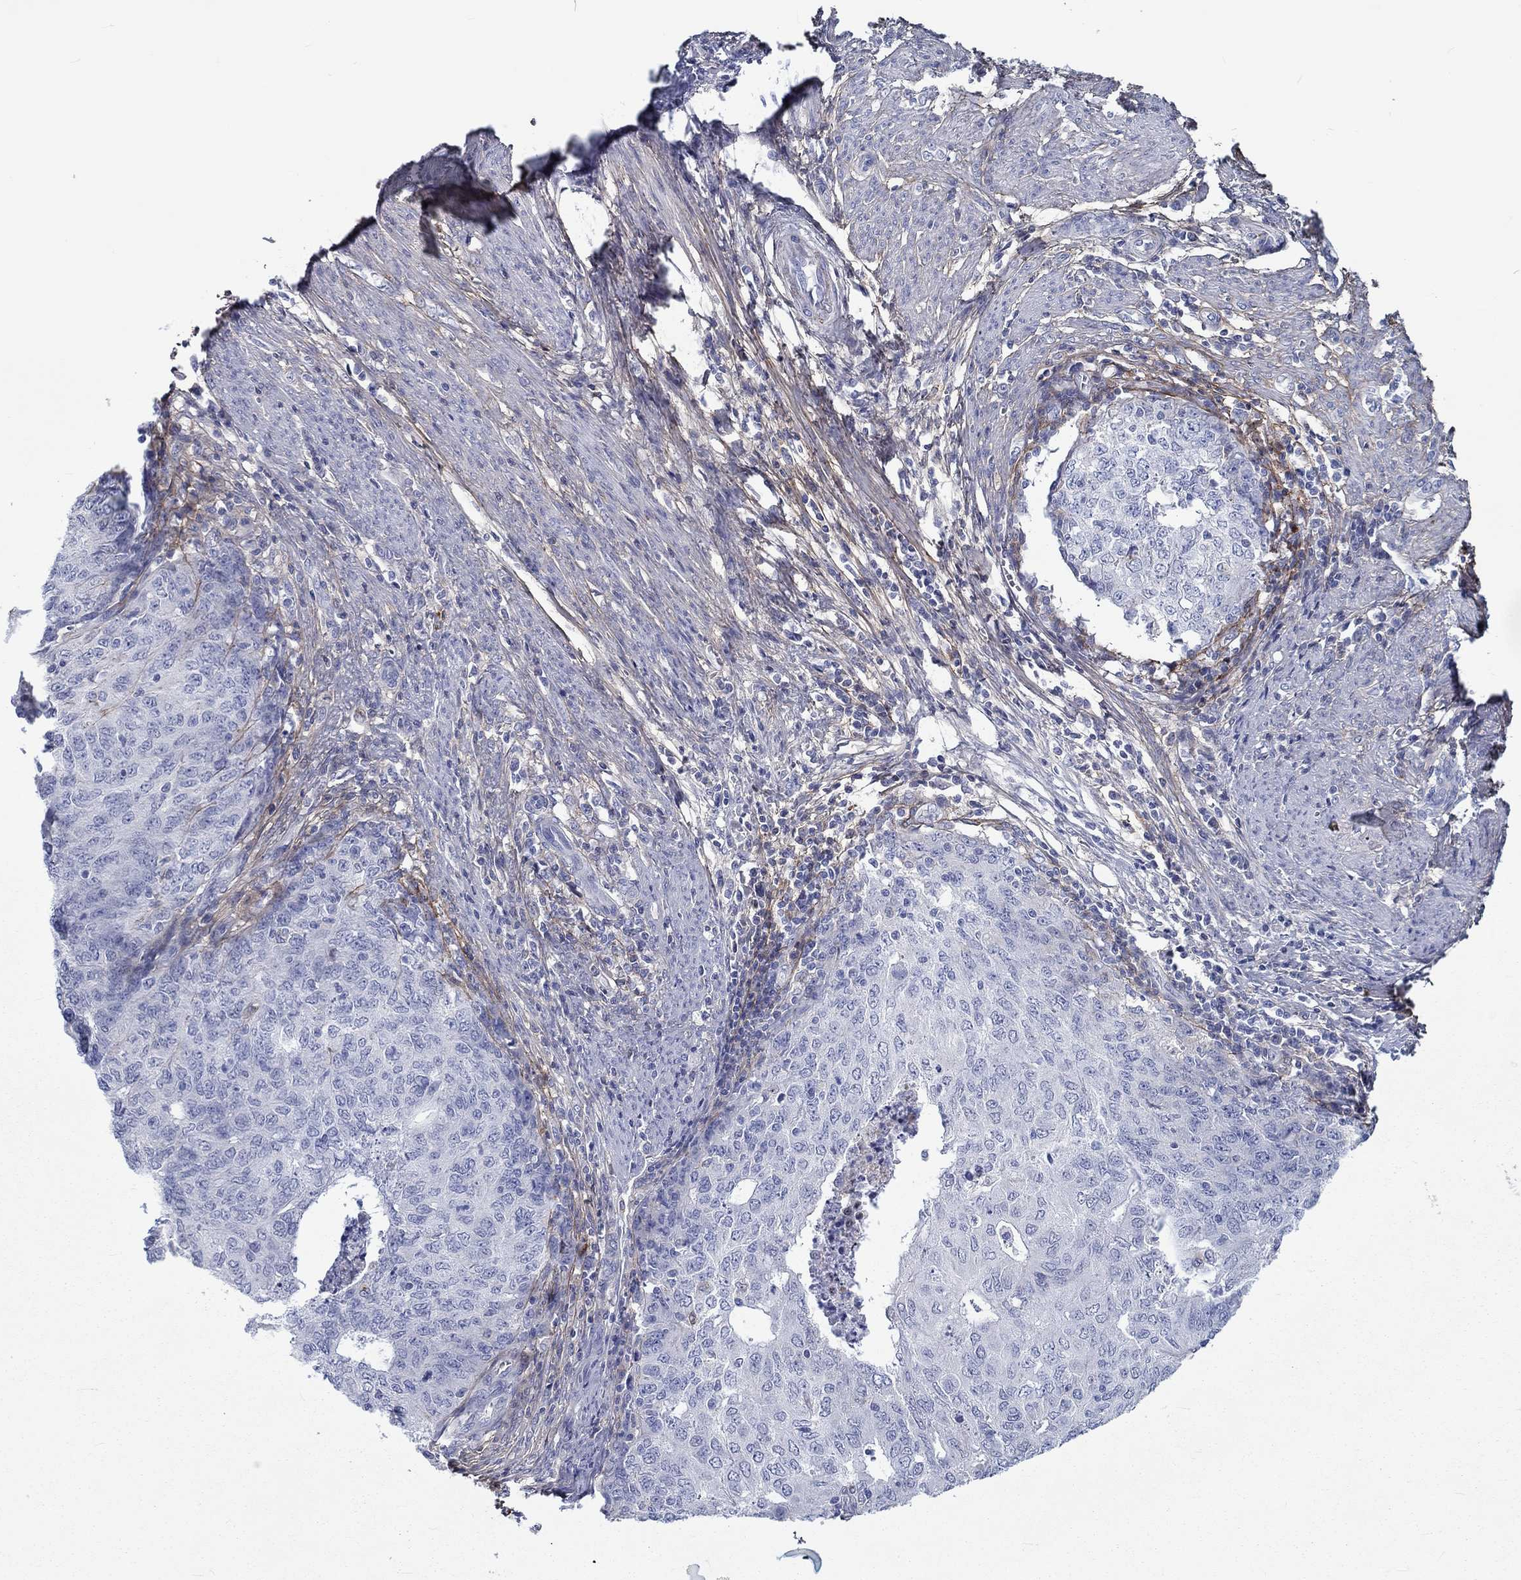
{"staining": {"intensity": "negative", "quantity": "none", "location": "none"}, "tissue": "endometrial cancer", "cell_type": "Tumor cells", "image_type": "cancer", "snomed": [{"axis": "morphology", "description": "Adenocarcinoma, NOS"}, {"axis": "topography", "description": "Endometrium"}], "caption": "This image is of endometrial cancer stained with IHC to label a protein in brown with the nuclei are counter-stained blue. There is no positivity in tumor cells. (Immunohistochemistry (ihc), brightfield microscopy, high magnification).", "gene": "TGFBI", "patient": {"sex": "female", "age": 82}}